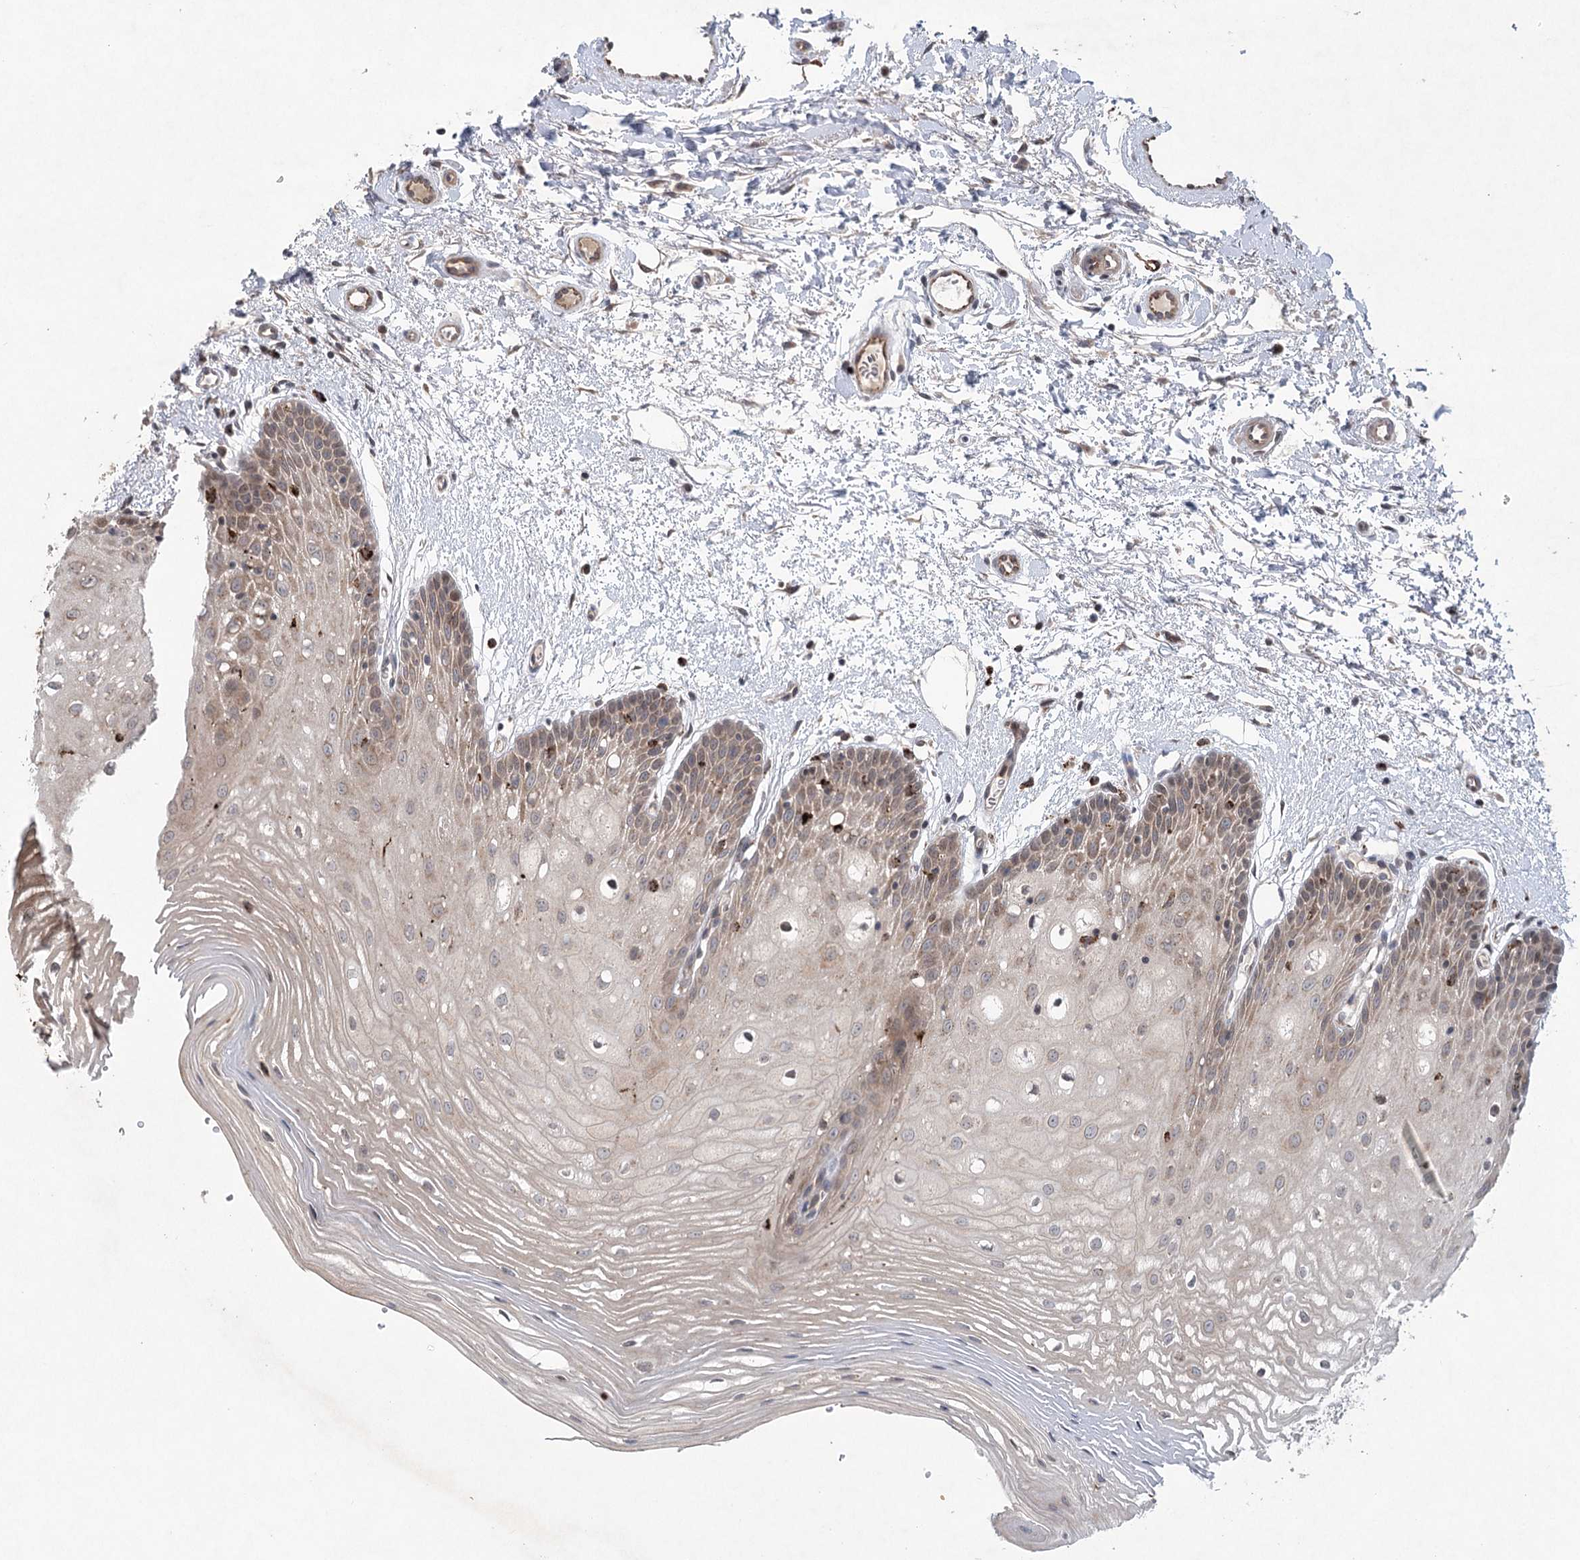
{"staining": {"intensity": "weak", "quantity": ">75%", "location": "cytoplasmic/membranous"}, "tissue": "oral mucosa", "cell_type": "Squamous epithelial cells", "image_type": "normal", "snomed": [{"axis": "morphology", "description": "Normal tissue, NOS"}, {"axis": "topography", "description": "Oral tissue"}, {"axis": "topography", "description": "Tounge, NOS"}], "caption": "This histopathology image demonstrates immunohistochemistry staining of unremarkable oral mucosa, with low weak cytoplasmic/membranous positivity in approximately >75% of squamous epithelial cells.", "gene": "METTL24", "patient": {"sex": "female", "age": 73}}